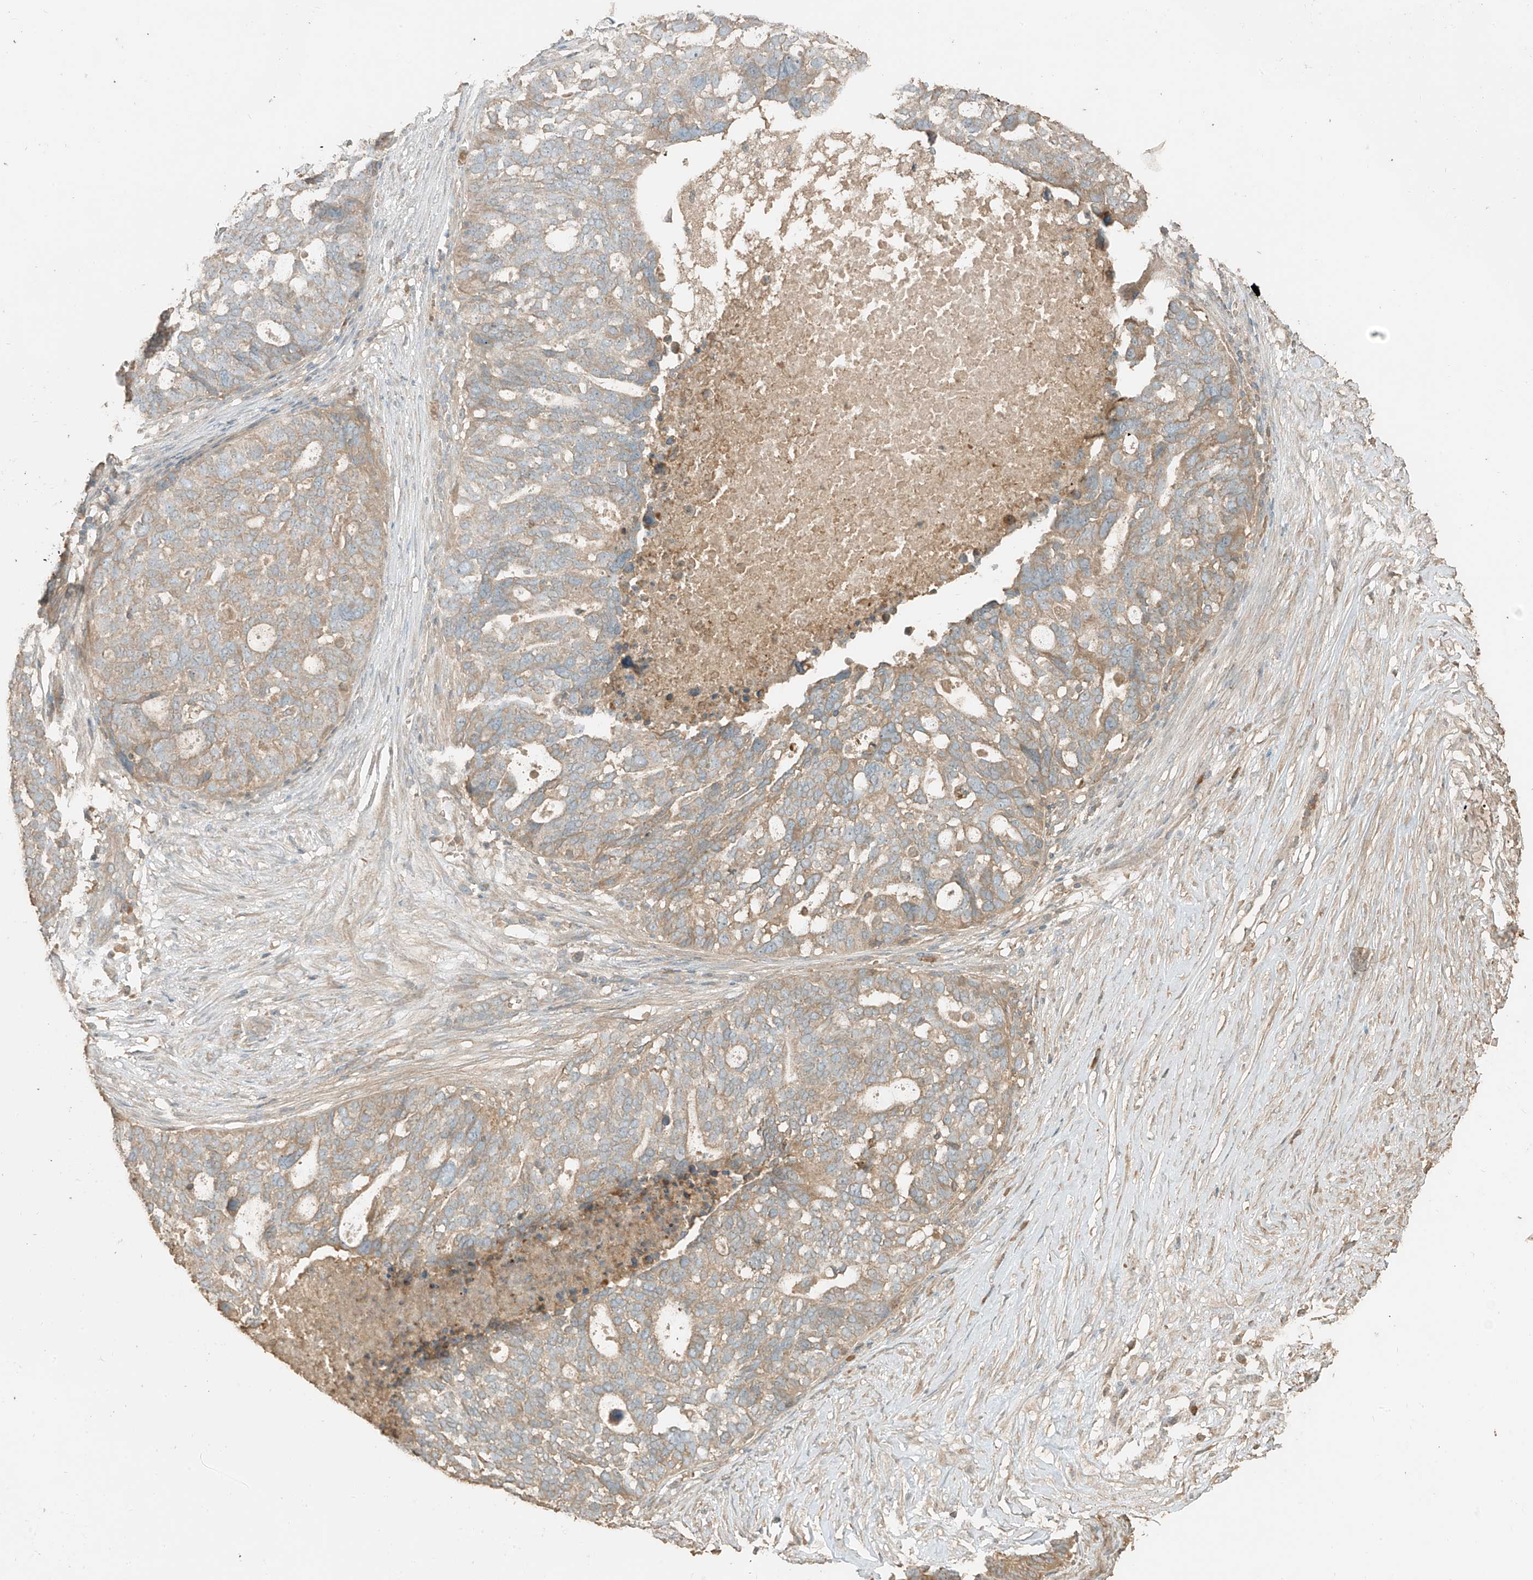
{"staining": {"intensity": "weak", "quantity": ">75%", "location": "cytoplasmic/membranous"}, "tissue": "ovarian cancer", "cell_type": "Tumor cells", "image_type": "cancer", "snomed": [{"axis": "morphology", "description": "Cystadenocarcinoma, serous, NOS"}, {"axis": "topography", "description": "Ovary"}], "caption": "Ovarian cancer tissue shows weak cytoplasmic/membranous staining in approximately >75% of tumor cells, visualized by immunohistochemistry.", "gene": "RFTN2", "patient": {"sex": "female", "age": 59}}